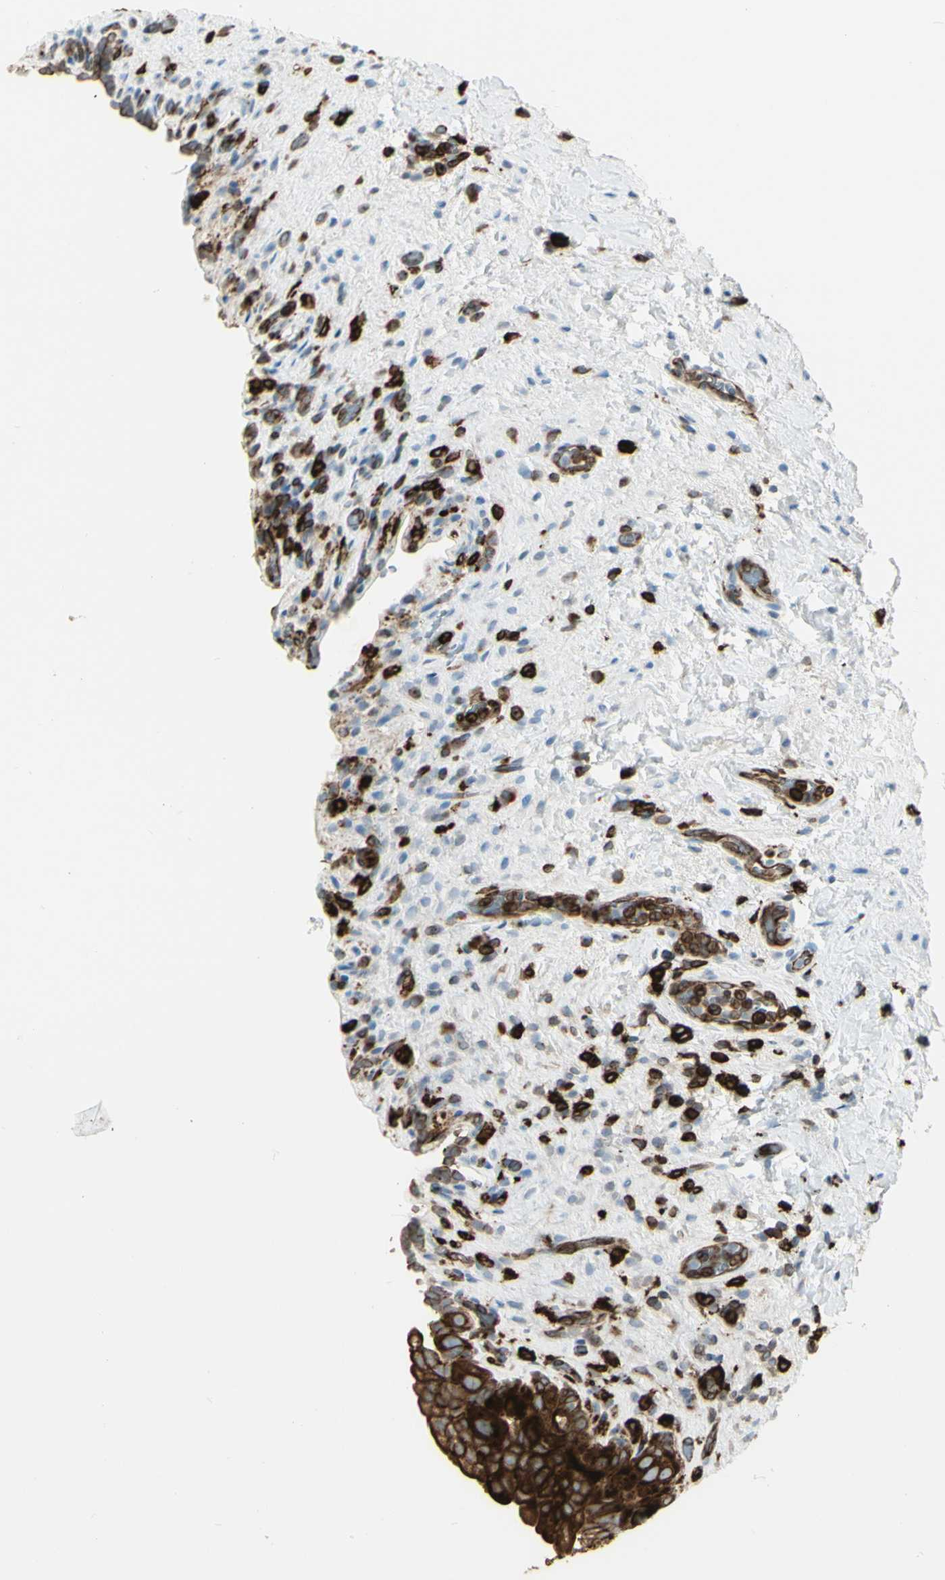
{"staining": {"intensity": "strong", "quantity": ">75%", "location": "cytoplasmic/membranous"}, "tissue": "urinary bladder", "cell_type": "Urothelial cells", "image_type": "normal", "snomed": [{"axis": "morphology", "description": "Normal tissue, NOS"}, {"axis": "topography", "description": "Urinary bladder"}], "caption": "DAB immunohistochemical staining of unremarkable human urinary bladder displays strong cytoplasmic/membranous protein staining in approximately >75% of urothelial cells. Ihc stains the protein of interest in brown and the nuclei are stained blue.", "gene": "CD74", "patient": {"sex": "female", "age": 64}}